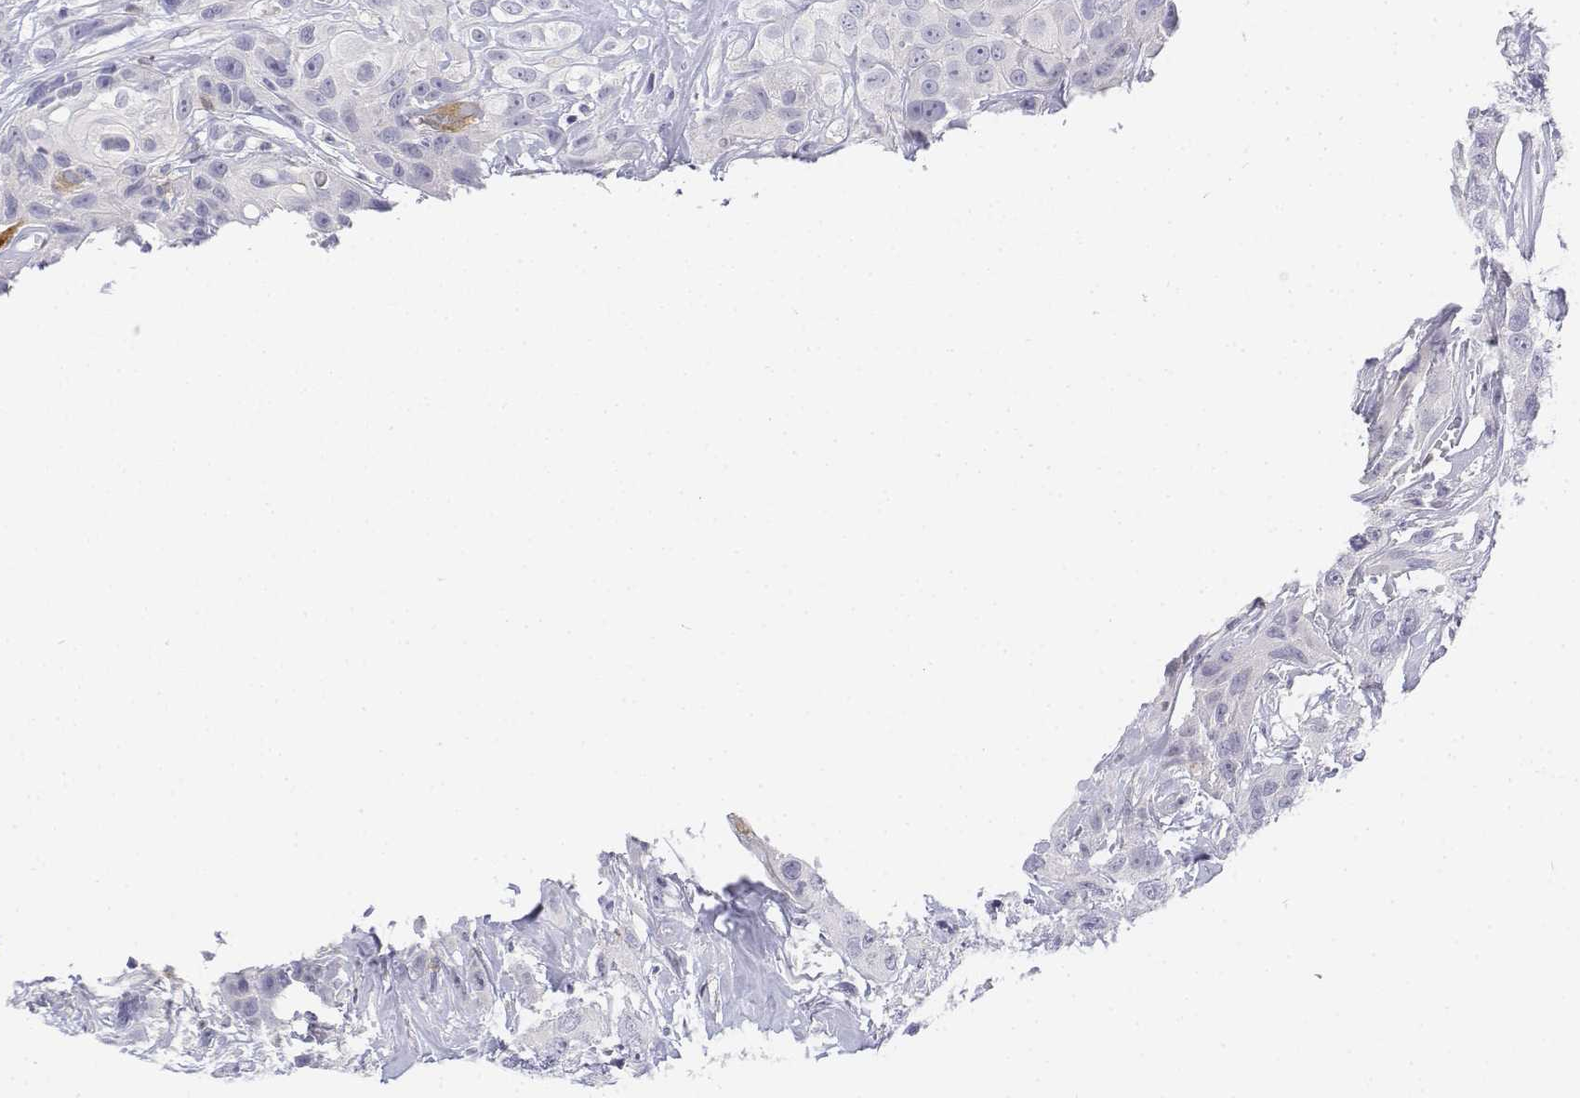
{"staining": {"intensity": "negative", "quantity": "none", "location": "none"}, "tissue": "head and neck cancer", "cell_type": "Tumor cells", "image_type": "cancer", "snomed": [{"axis": "morphology", "description": "Squamous cell carcinoma, NOS"}, {"axis": "topography", "description": "Head-Neck"}], "caption": "Tumor cells are negative for protein expression in human head and neck squamous cell carcinoma.", "gene": "CD3E", "patient": {"sex": "male", "age": 57}}